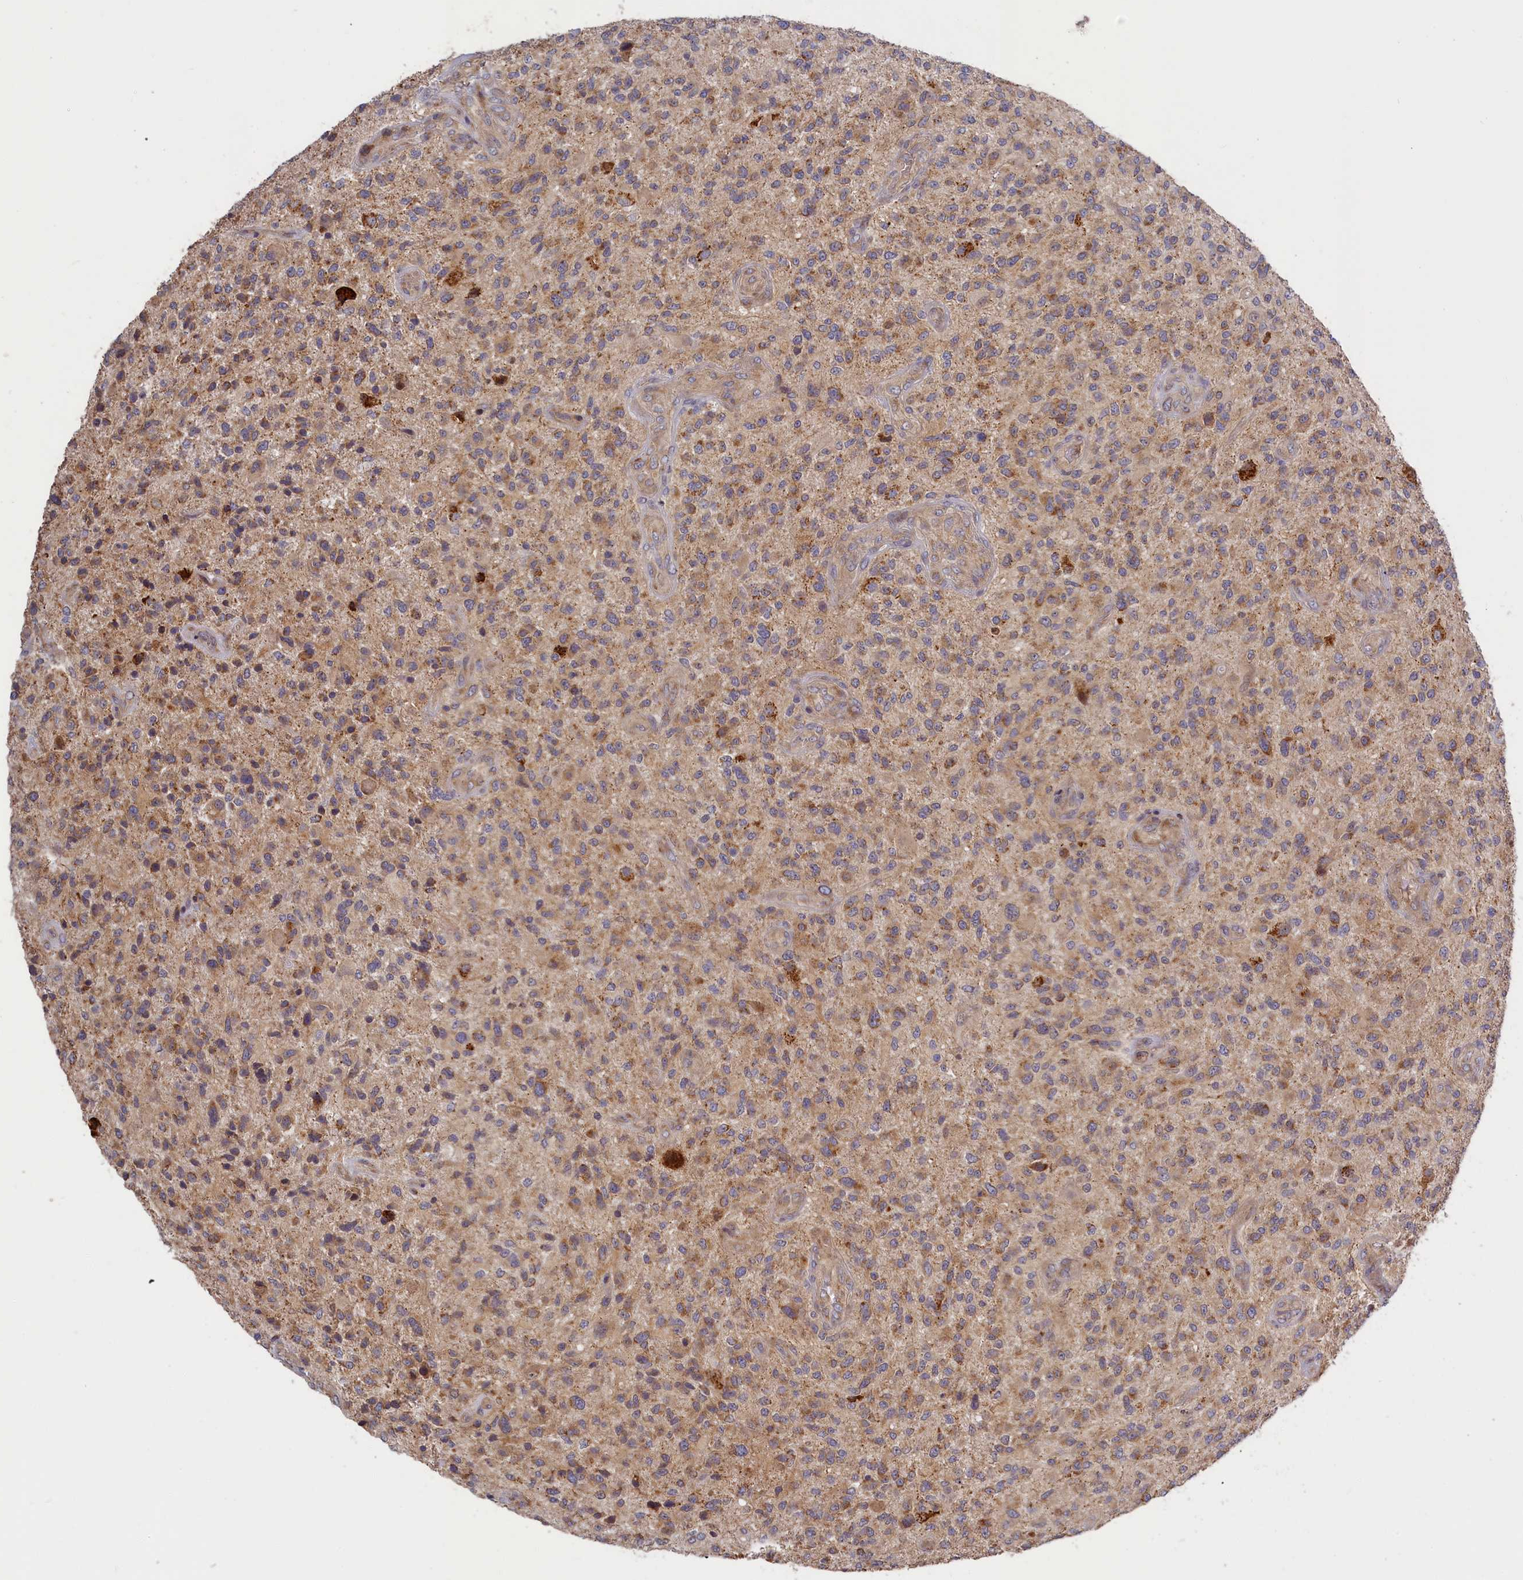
{"staining": {"intensity": "moderate", "quantity": "25%-75%", "location": "cytoplasmic/membranous"}, "tissue": "glioma", "cell_type": "Tumor cells", "image_type": "cancer", "snomed": [{"axis": "morphology", "description": "Glioma, malignant, High grade"}, {"axis": "topography", "description": "Brain"}], "caption": "Brown immunohistochemical staining in glioma shows moderate cytoplasmic/membranous positivity in approximately 25%-75% of tumor cells.", "gene": "CEP44", "patient": {"sex": "male", "age": 47}}